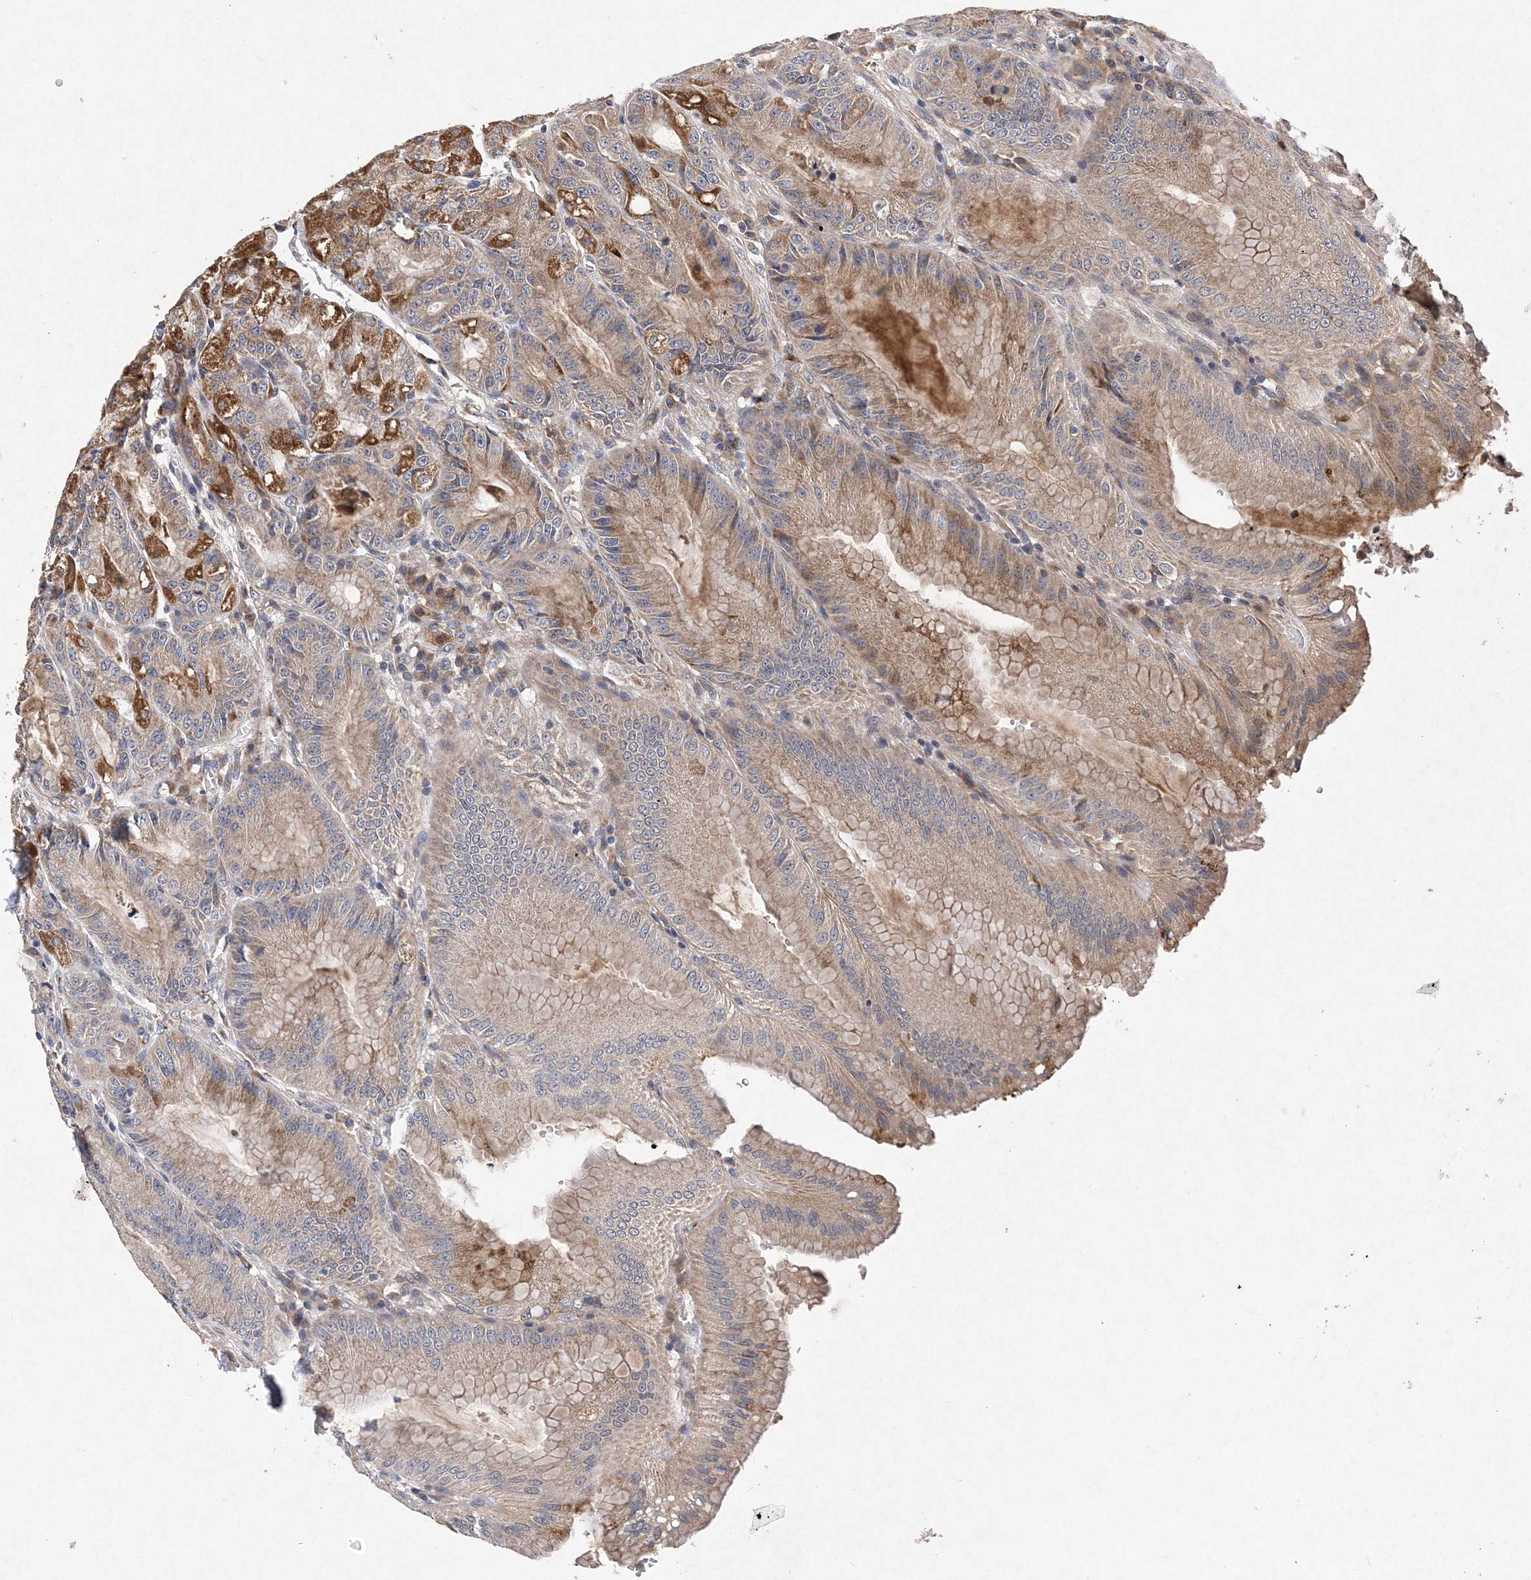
{"staining": {"intensity": "strong", "quantity": ">75%", "location": "cytoplasmic/membranous"}, "tissue": "stomach", "cell_type": "Glandular cells", "image_type": "normal", "snomed": [{"axis": "morphology", "description": "Normal tissue, NOS"}, {"axis": "topography", "description": "Stomach, upper"}, {"axis": "topography", "description": "Stomach, lower"}], "caption": "Normal stomach shows strong cytoplasmic/membranous expression in about >75% of glandular cells, visualized by immunohistochemistry.", "gene": "PROSER1", "patient": {"sex": "male", "age": 71}}